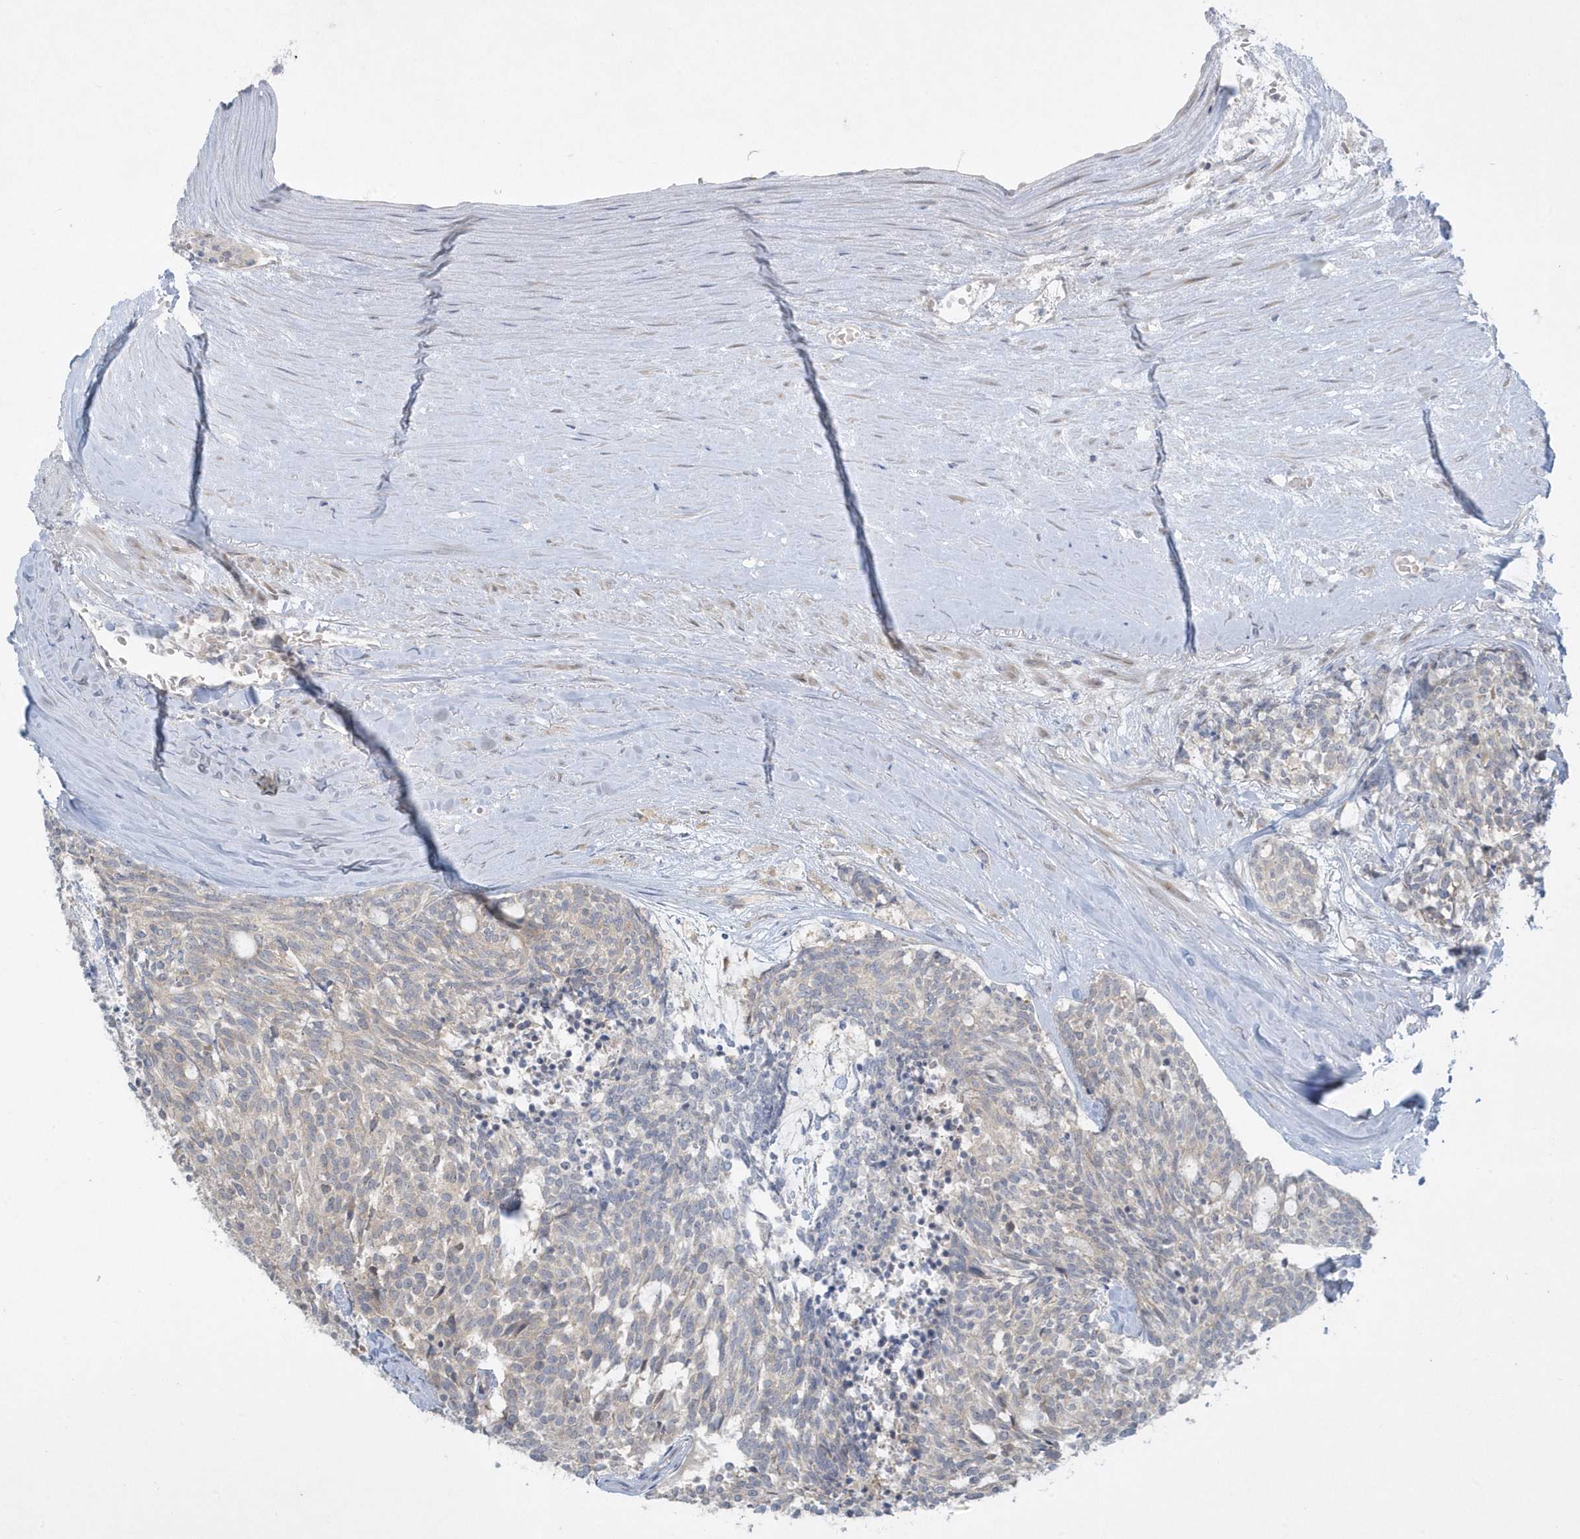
{"staining": {"intensity": "weak", "quantity": "<25%", "location": "cytoplasmic/membranous"}, "tissue": "carcinoid", "cell_type": "Tumor cells", "image_type": "cancer", "snomed": [{"axis": "morphology", "description": "Carcinoid, malignant, NOS"}, {"axis": "topography", "description": "Pancreas"}], "caption": "An immunohistochemistry (IHC) micrograph of malignant carcinoid is shown. There is no staining in tumor cells of malignant carcinoid. Nuclei are stained in blue.", "gene": "SCN3A", "patient": {"sex": "female", "age": 54}}